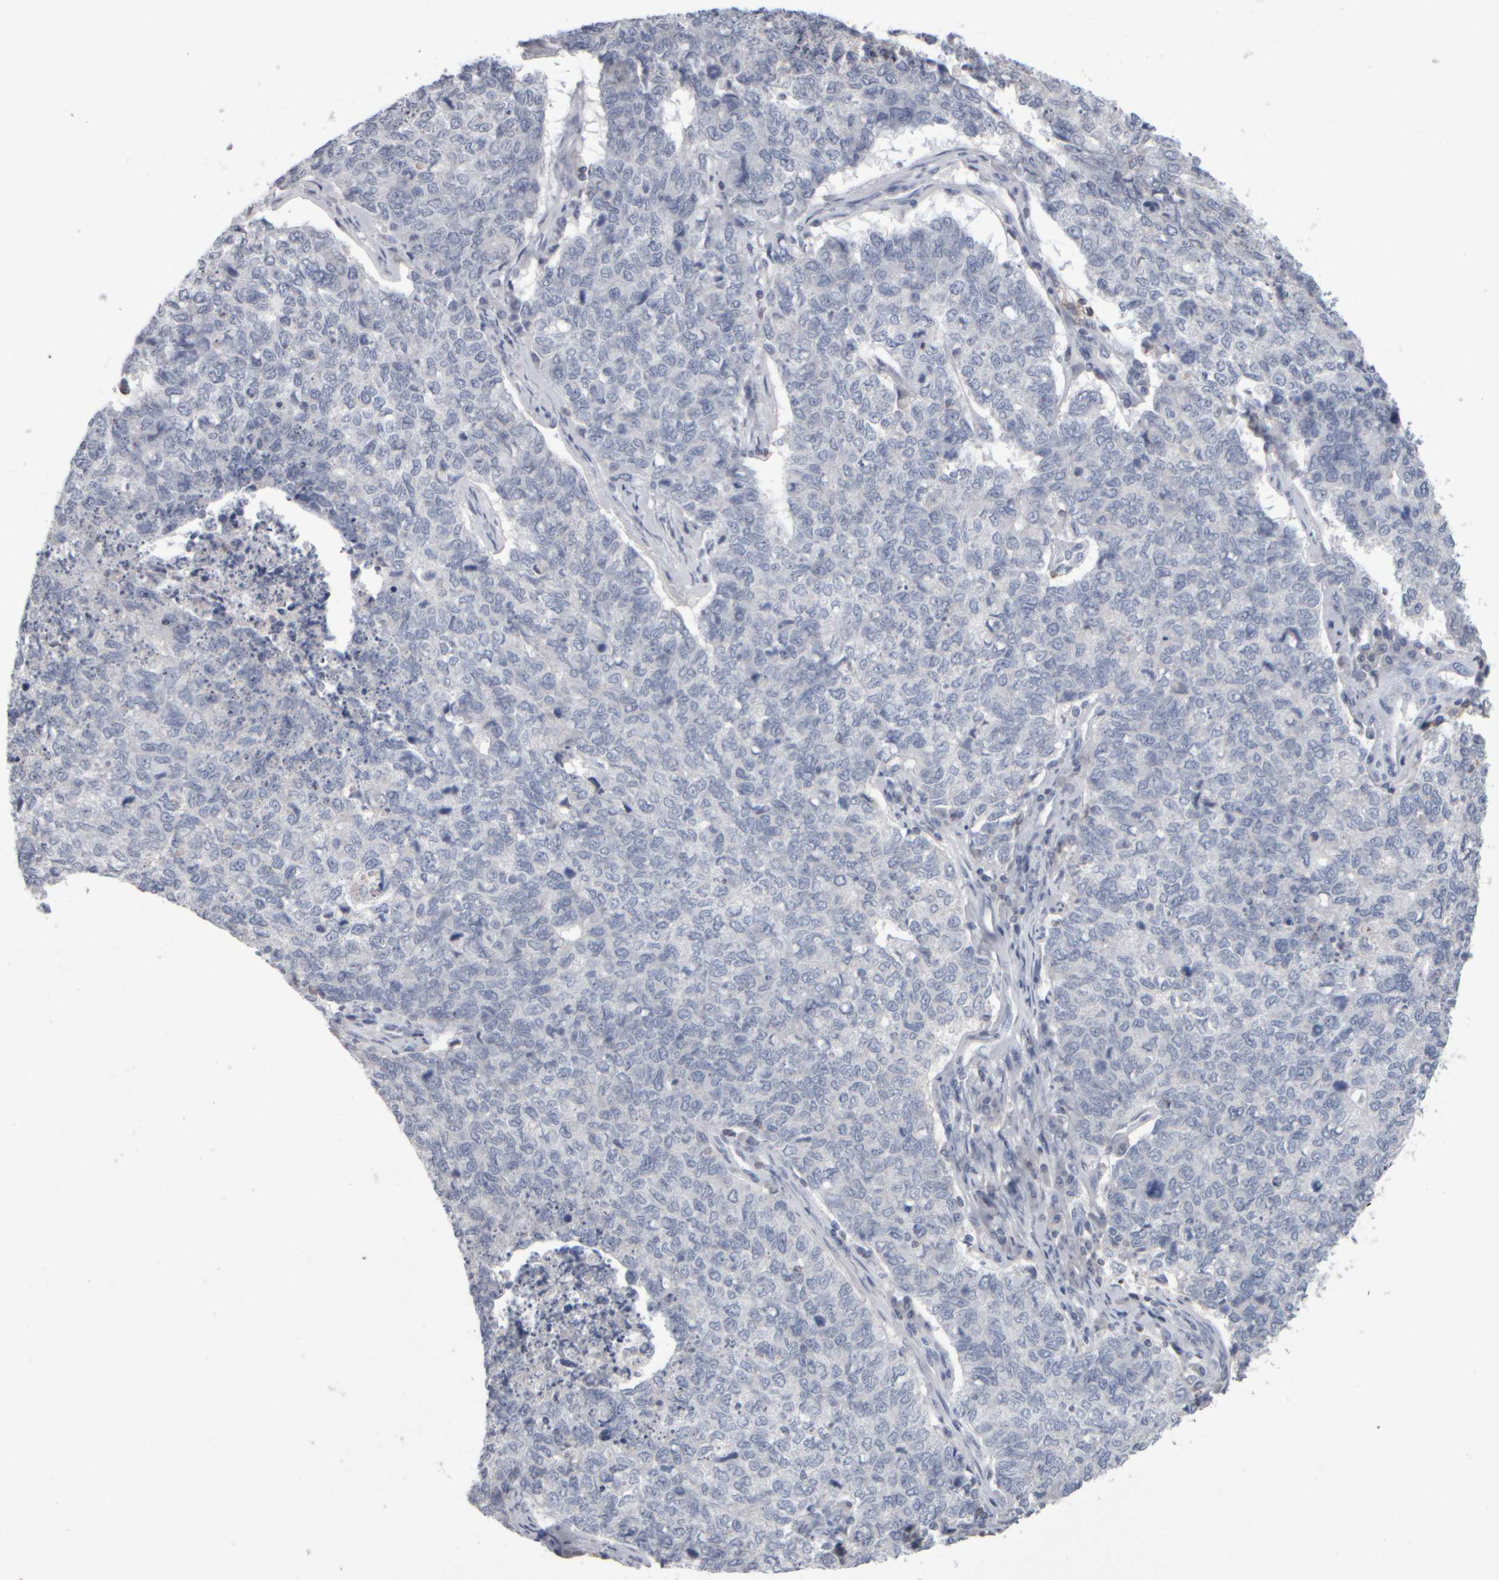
{"staining": {"intensity": "negative", "quantity": "none", "location": "none"}, "tissue": "cervical cancer", "cell_type": "Tumor cells", "image_type": "cancer", "snomed": [{"axis": "morphology", "description": "Squamous cell carcinoma, NOS"}, {"axis": "topography", "description": "Cervix"}], "caption": "Tumor cells are negative for brown protein staining in cervical squamous cell carcinoma.", "gene": "EPHX2", "patient": {"sex": "female", "age": 63}}